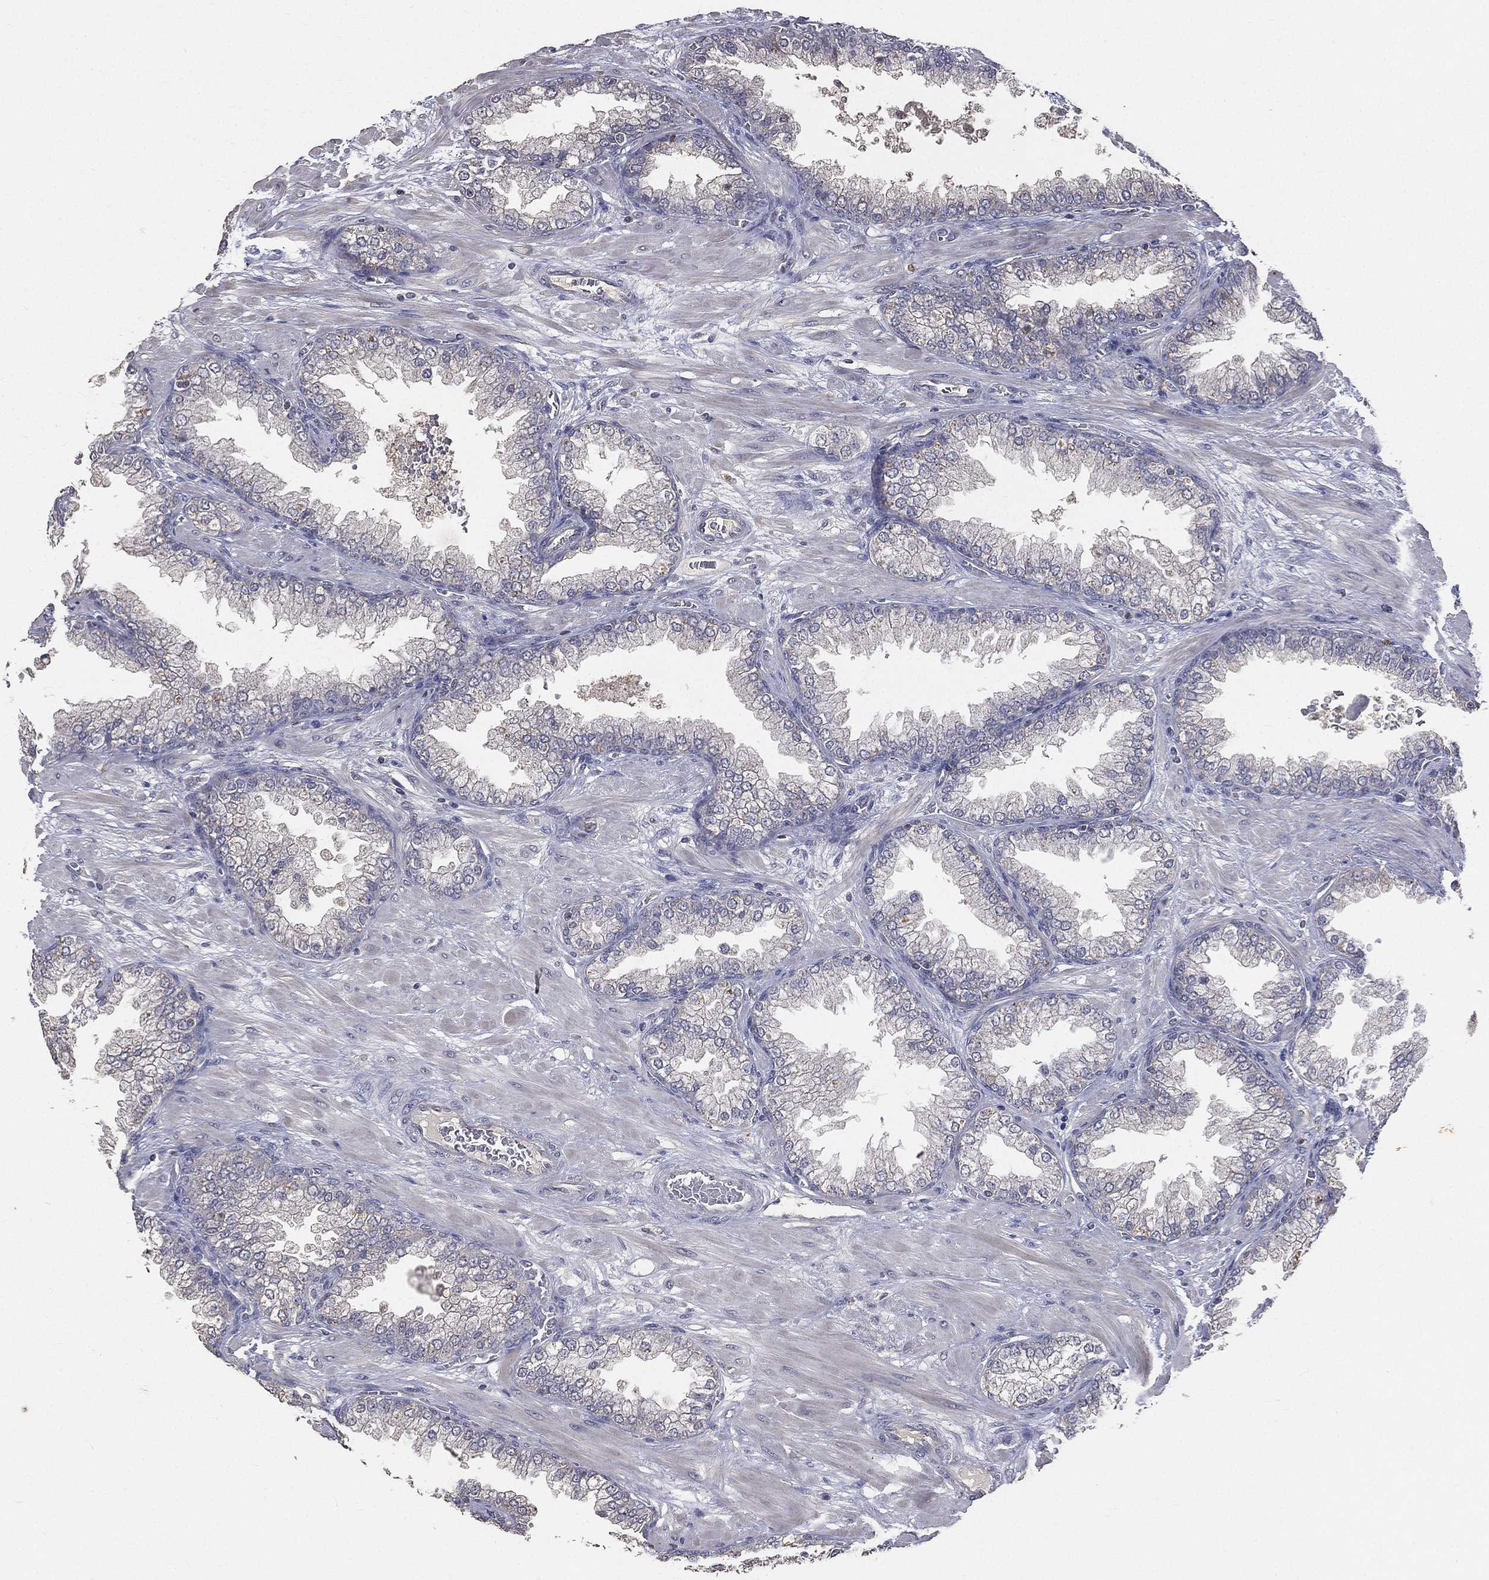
{"staining": {"intensity": "negative", "quantity": "none", "location": "none"}, "tissue": "prostate cancer", "cell_type": "Tumor cells", "image_type": "cancer", "snomed": [{"axis": "morphology", "description": "Adenocarcinoma, Low grade"}, {"axis": "topography", "description": "Prostate"}], "caption": "Protein analysis of adenocarcinoma (low-grade) (prostate) exhibits no significant positivity in tumor cells. (Immunohistochemistry, brightfield microscopy, high magnification).", "gene": "SNAP25", "patient": {"sex": "male", "age": 57}}